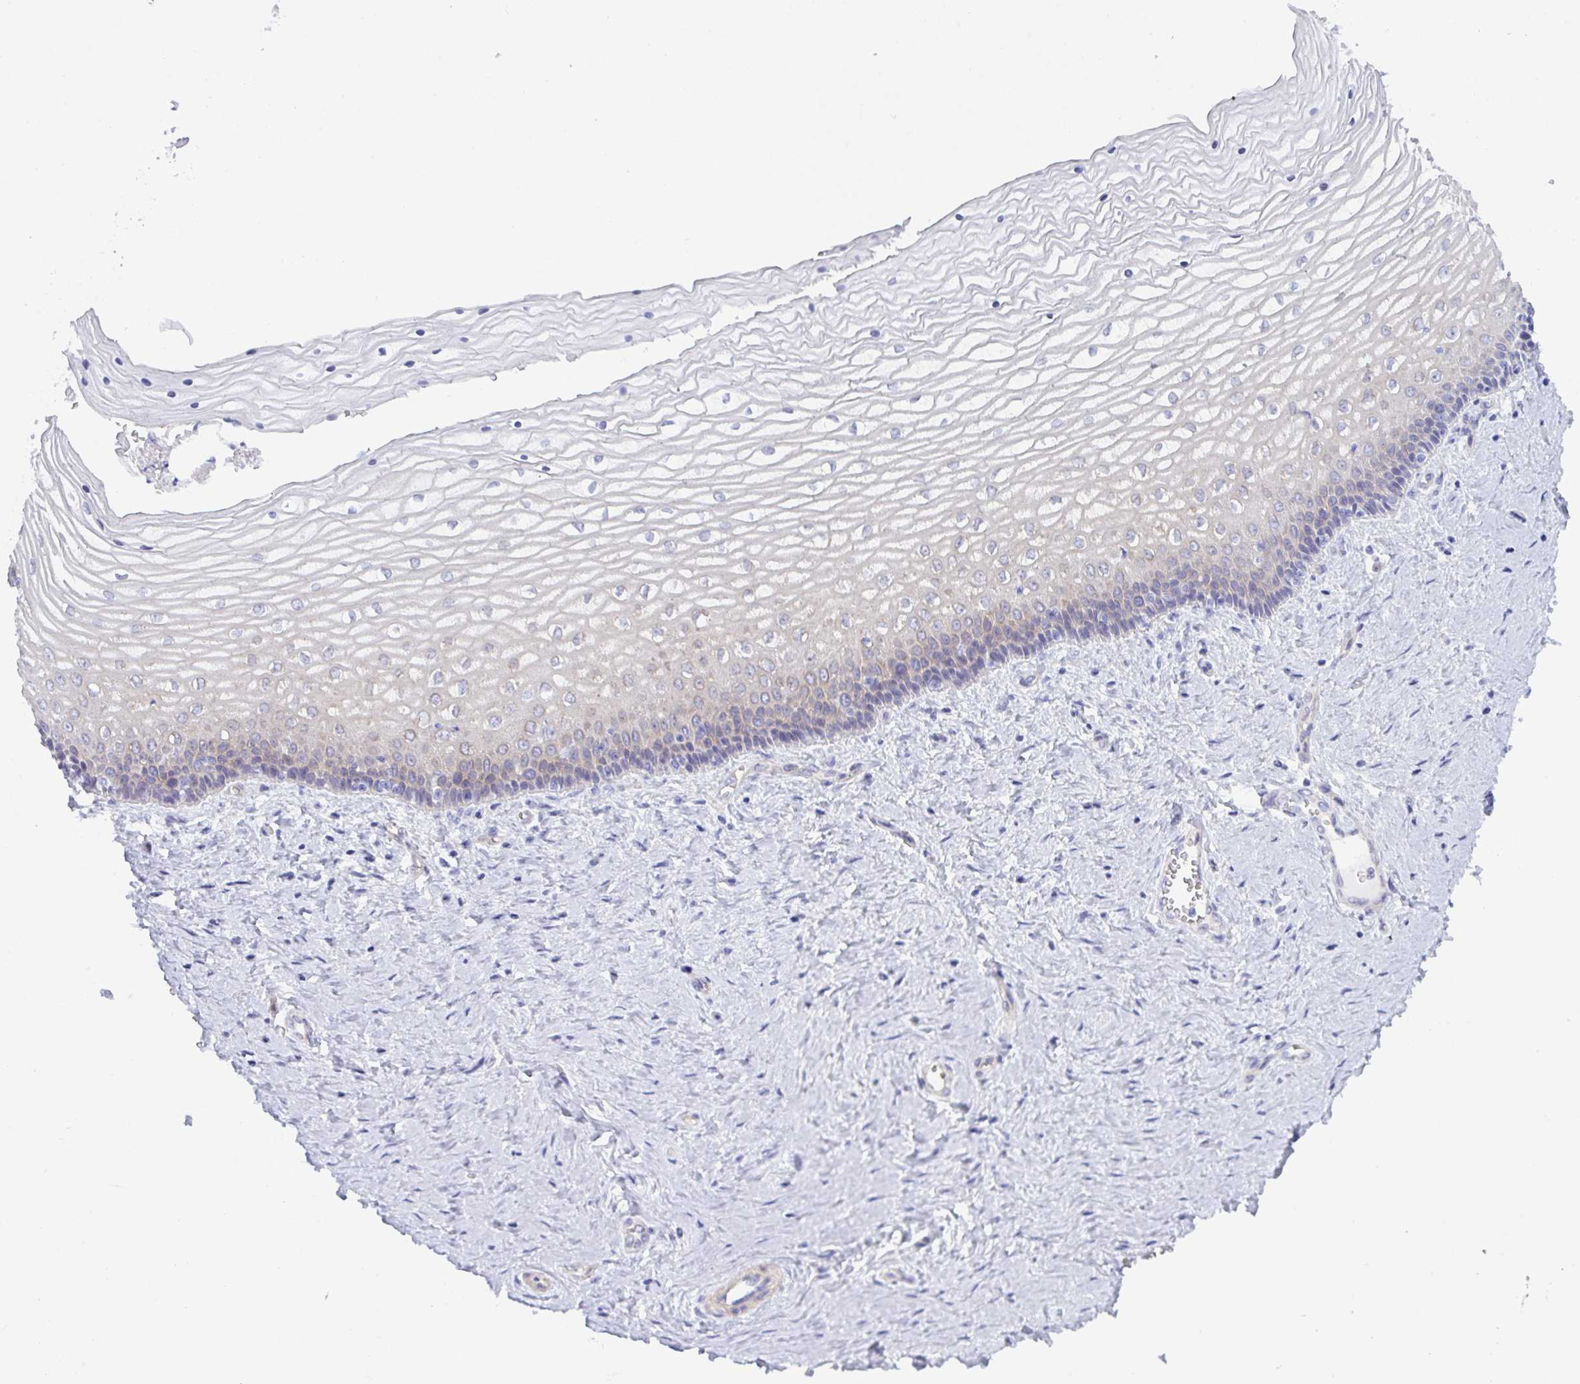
{"staining": {"intensity": "moderate", "quantity": "25%-75%", "location": "cytoplasmic/membranous"}, "tissue": "vagina", "cell_type": "Squamous epithelial cells", "image_type": "normal", "snomed": [{"axis": "morphology", "description": "Normal tissue, NOS"}, {"axis": "topography", "description": "Vagina"}], "caption": "Immunohistochemistry photomicrograph of unremarkable vagina: vagina stained using IHC exhibits medium levels of moderate protein expression localized specifically in the cytoplasmic/membranous of squamous epithelial cells, appearing as a cytoplasmic/membranous brown color.", "gene": "CEP170B", "patient": {"sex": "female", "age": 45}}